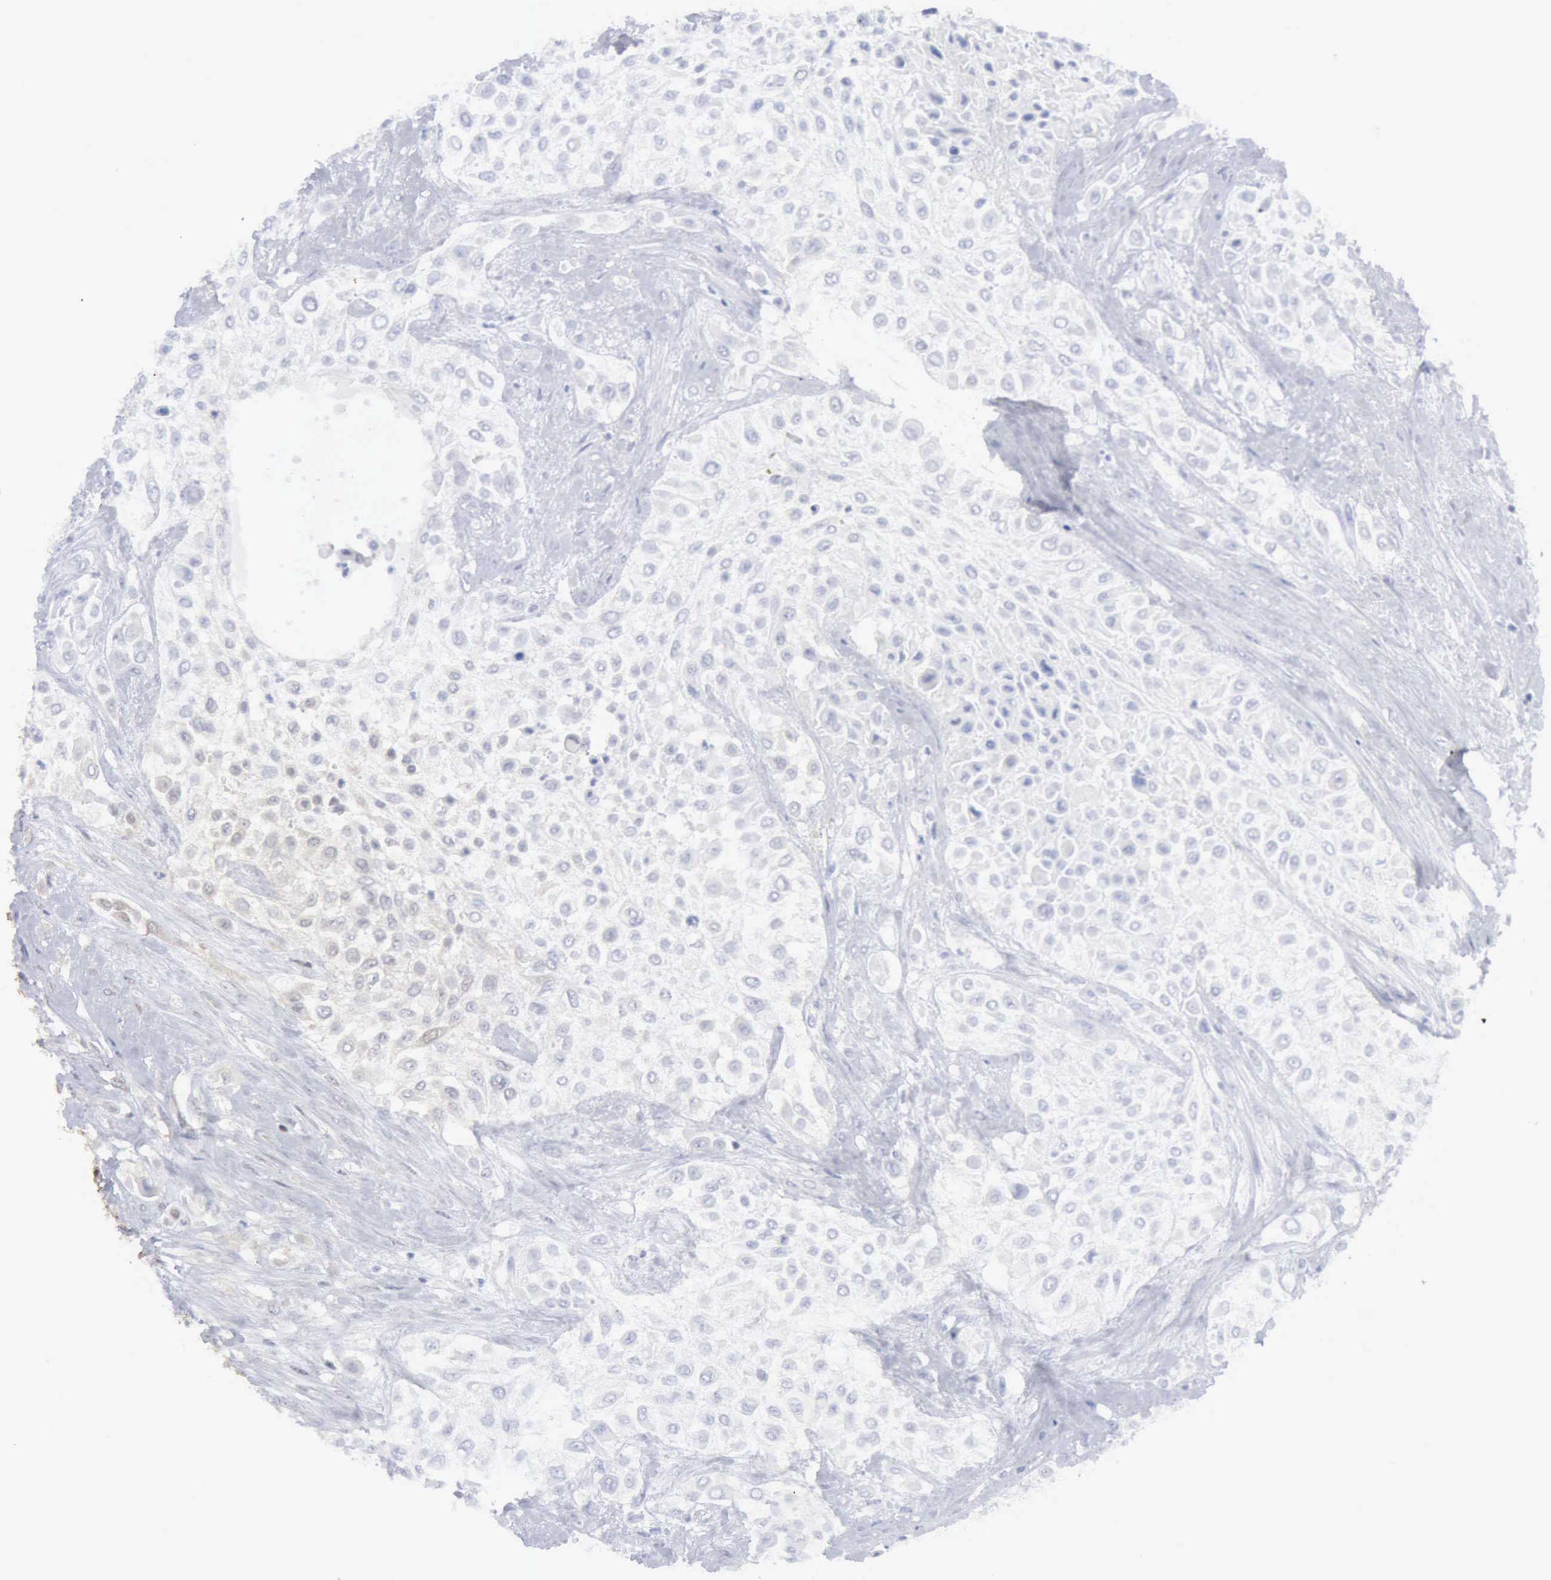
{"staining": {"intensity": "negative", "quantity": "none", "location": "none"}, "tissue": "urothelial cancer", "cell_type": "Tumor cells", "image_type": "cancer", "snomed": [{"axis": "morphology", "description": "Urothelial carcinoma, High grade"}, {"axis": "topography", "description": "Urinary bladder"}], "caption": "High-grade urothelial carcinoma was stained to show a protein in brown. There is no significant staining in tumor cells.", "gene": "STAT1", "patient": {"sex": "male", "age": 57}}